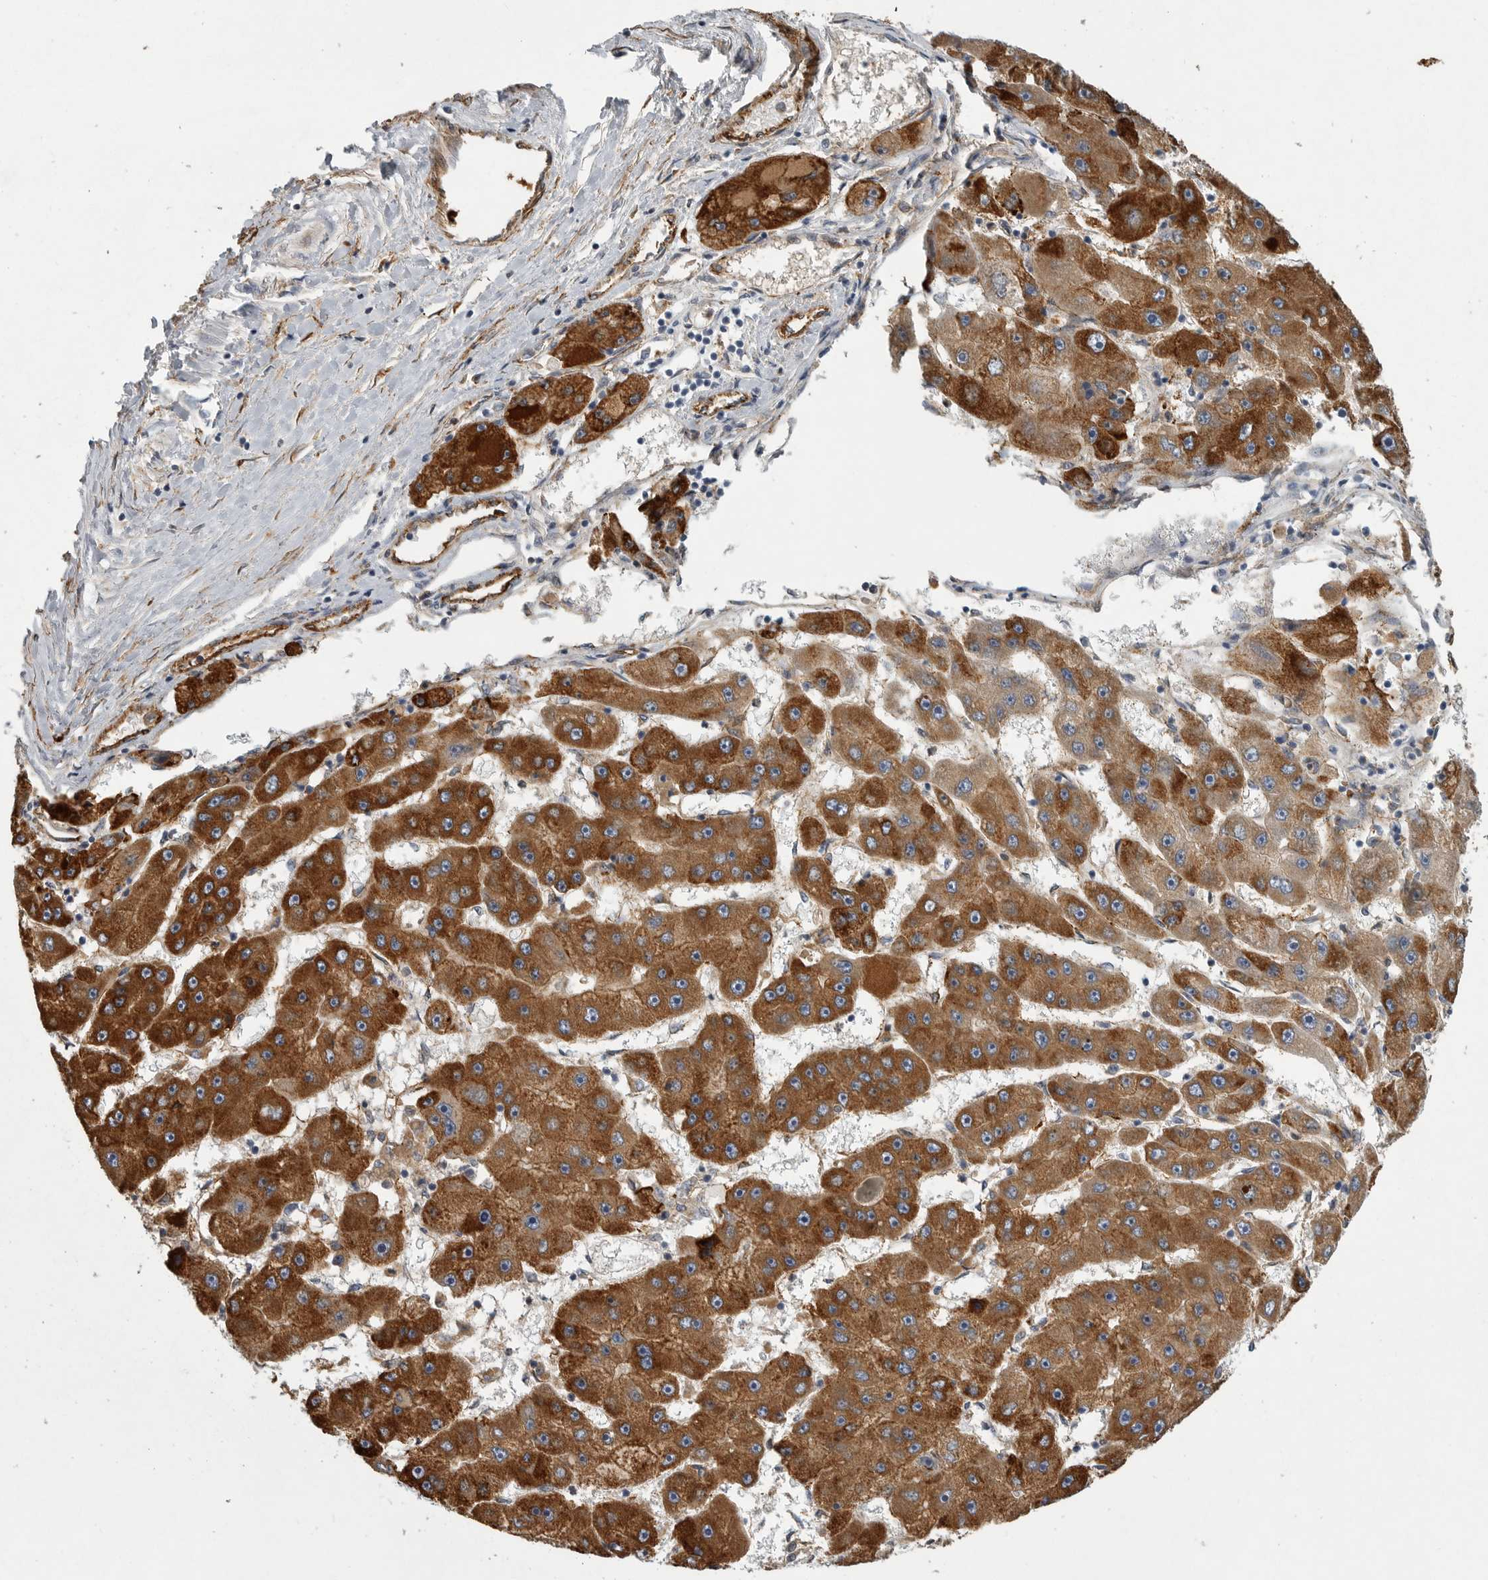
{"staining": {"intensity": "strong", "quantity": ">75%", "location": "cytoplasmic/membranous"}, "tissue": "liver cancer", "cell_type": "Tumor cells", "image_type": "cancer", "snomed": [{"axis": "morphology", "description": "Carcinoma, Hepatocellular, NOS"}, {"axis": "topography", "description": "Liver"}], "caption": "About >75% of tumor cells in liver cancer (hepatocellular carcinoma) show strong cytoplasmic/membranous protein positivity as visualized by brown immunohistochemical staining.", "gene": "MINPP1", "patient": {"sex": "female", "age": 61}}